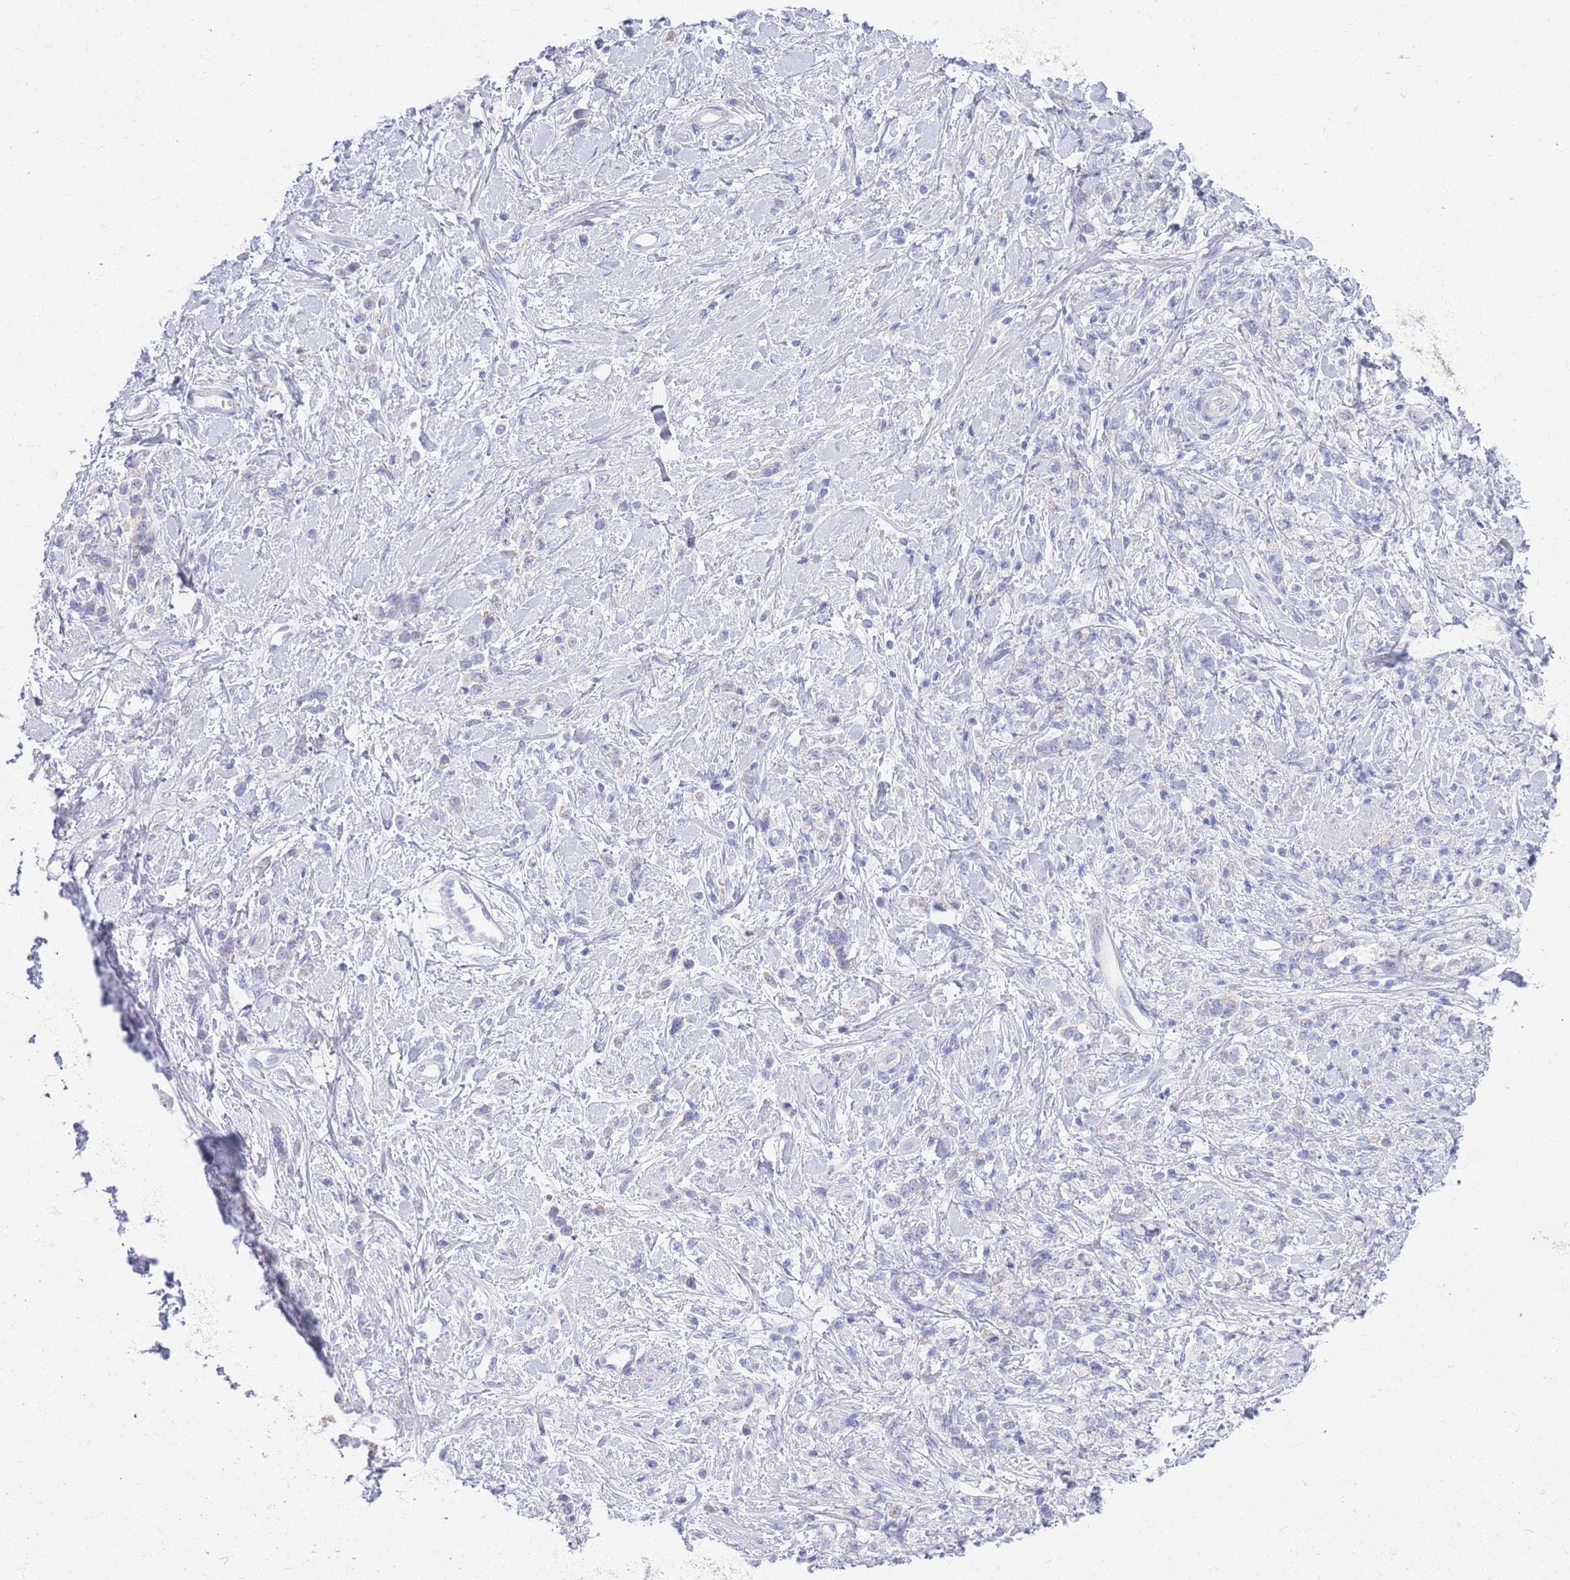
{"staining": {"intensity": "negative", "quantity": "none", "location": "none"}, "tissue": "stomach cancer", "cell_type": "Tumor cells", "image_type": "cancer", "snomed": [{"axis": "morphology", "description": "Adenocarcinoma, NOS"}, {"axis": "topography", "description": "Stomach"}], "caption": "A histopathology image of human stomach cancer (adenocarcinoma) is negative for staining in tumor cells. Nuclei are stained in blue.", "gene": "LRRC37A", "patient": {"sex": "female", "age": 60}}